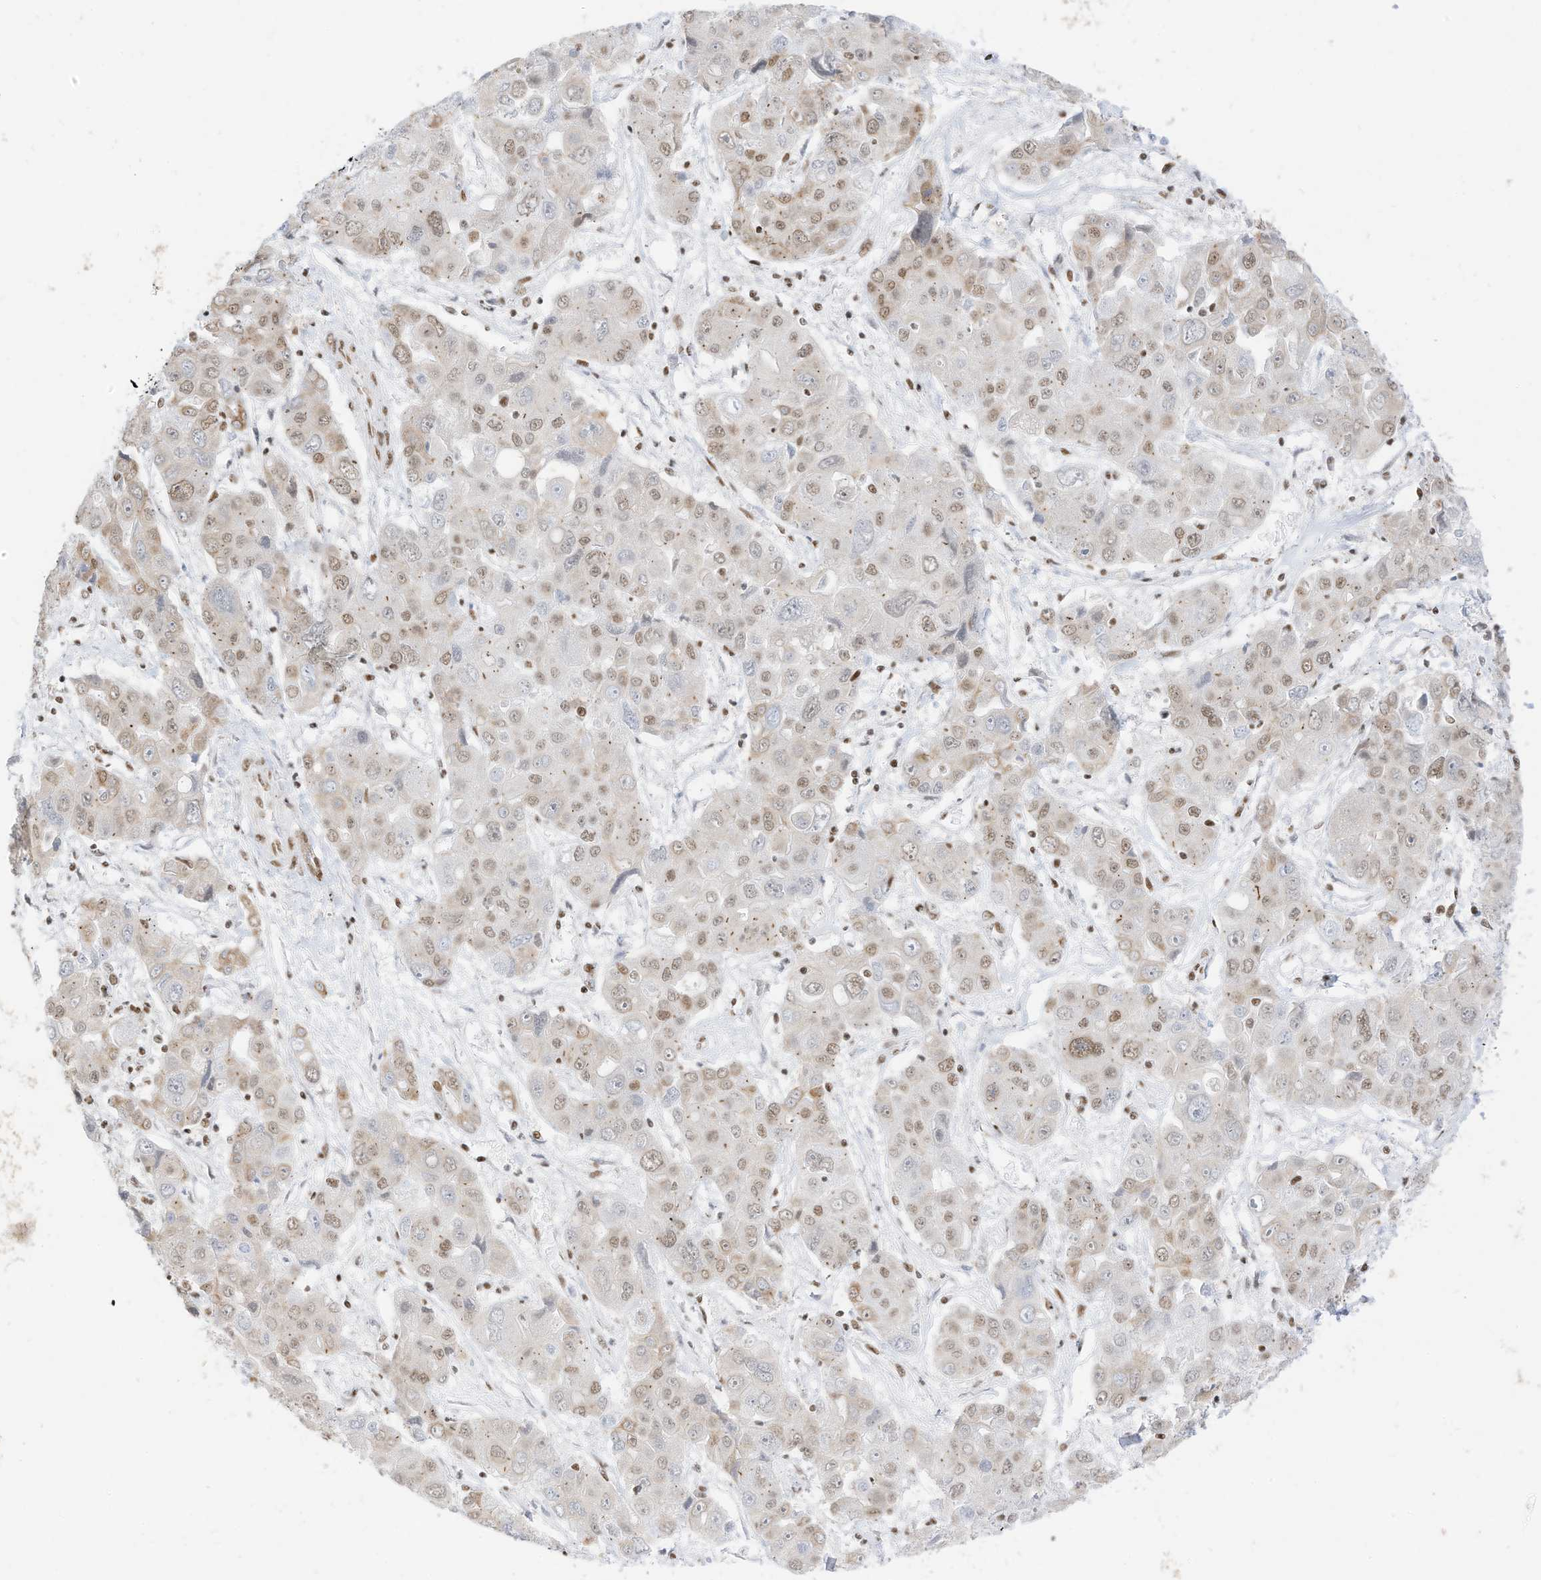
{"staining": {"intensity": "weak", "quantity": ">75%", "location": "nuclear"}, "tissue": "liver cancer", "cell_type": "Tumor cells", "image_type": "cancer", "snomed": [{"axis": "morphology", "description": "Cholangiocarcinoma"}, {"axis": "topography", "description": "Liver"}], "caption": "Immunohistochemical staining of cholangiocarcinoma (liver) reveals low levels of weak nuclear staining in about >75% of tumor cells.", "gene": "SMARCA2", "patient": {"sex": "male", "age": 67}}